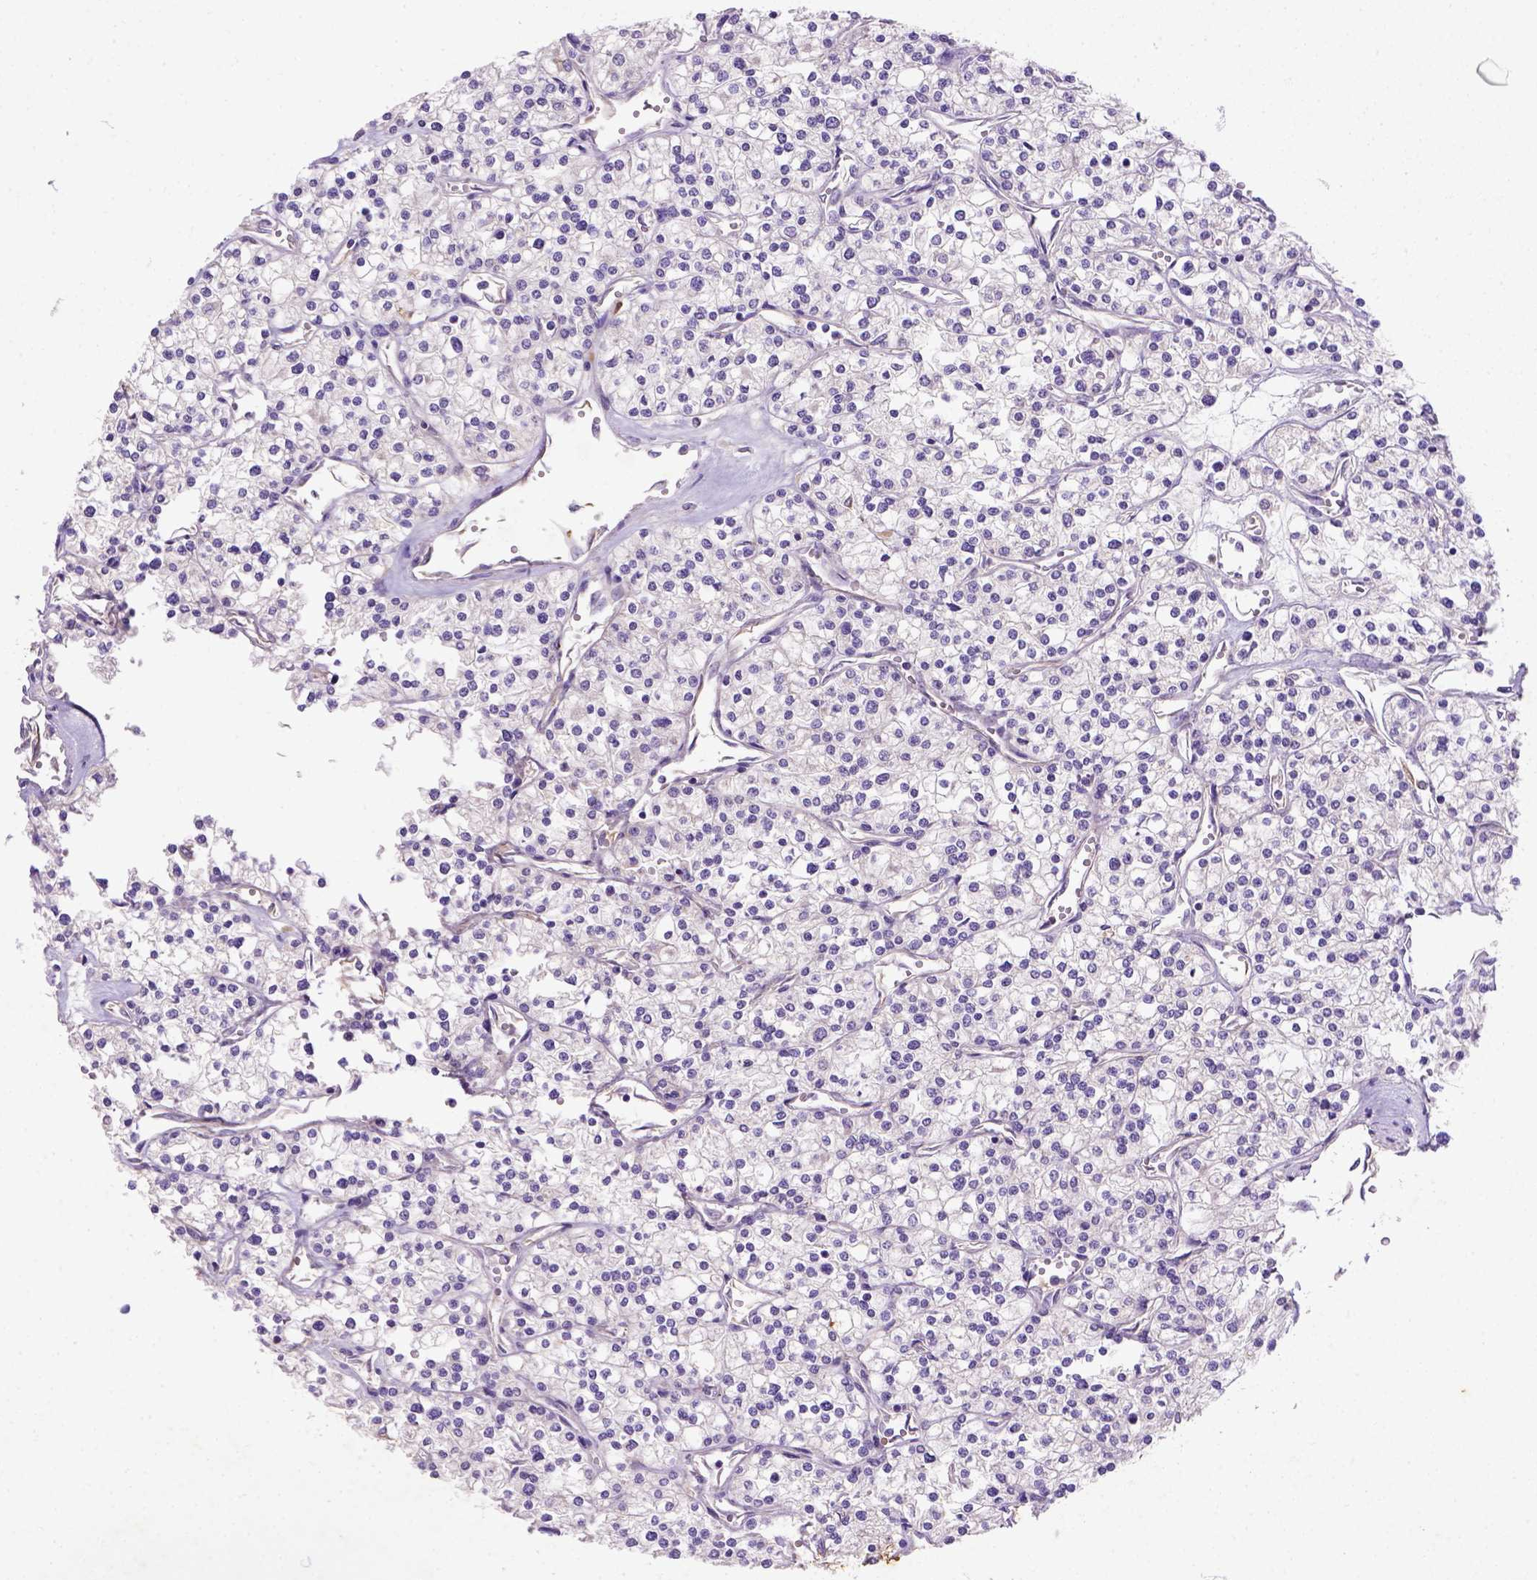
{"staining": {"intensity": "negative", "quantity": "none", "location": "none"}, "tissue": "renal cancer", "cell_type": "Tumor cells", "image_type": "cancer", "snomed": [{"axis": "morphology", "description": "Adenocarcinoma, NOS"}, {"axis": "topography", "description": "Kidney"}], "caption": "DAB immunohistochemical staining of renal cancer shows no significant positivity in tumor cells.", "gene": "NUDT2", "patient": {"sex": "male", "age": 80}}